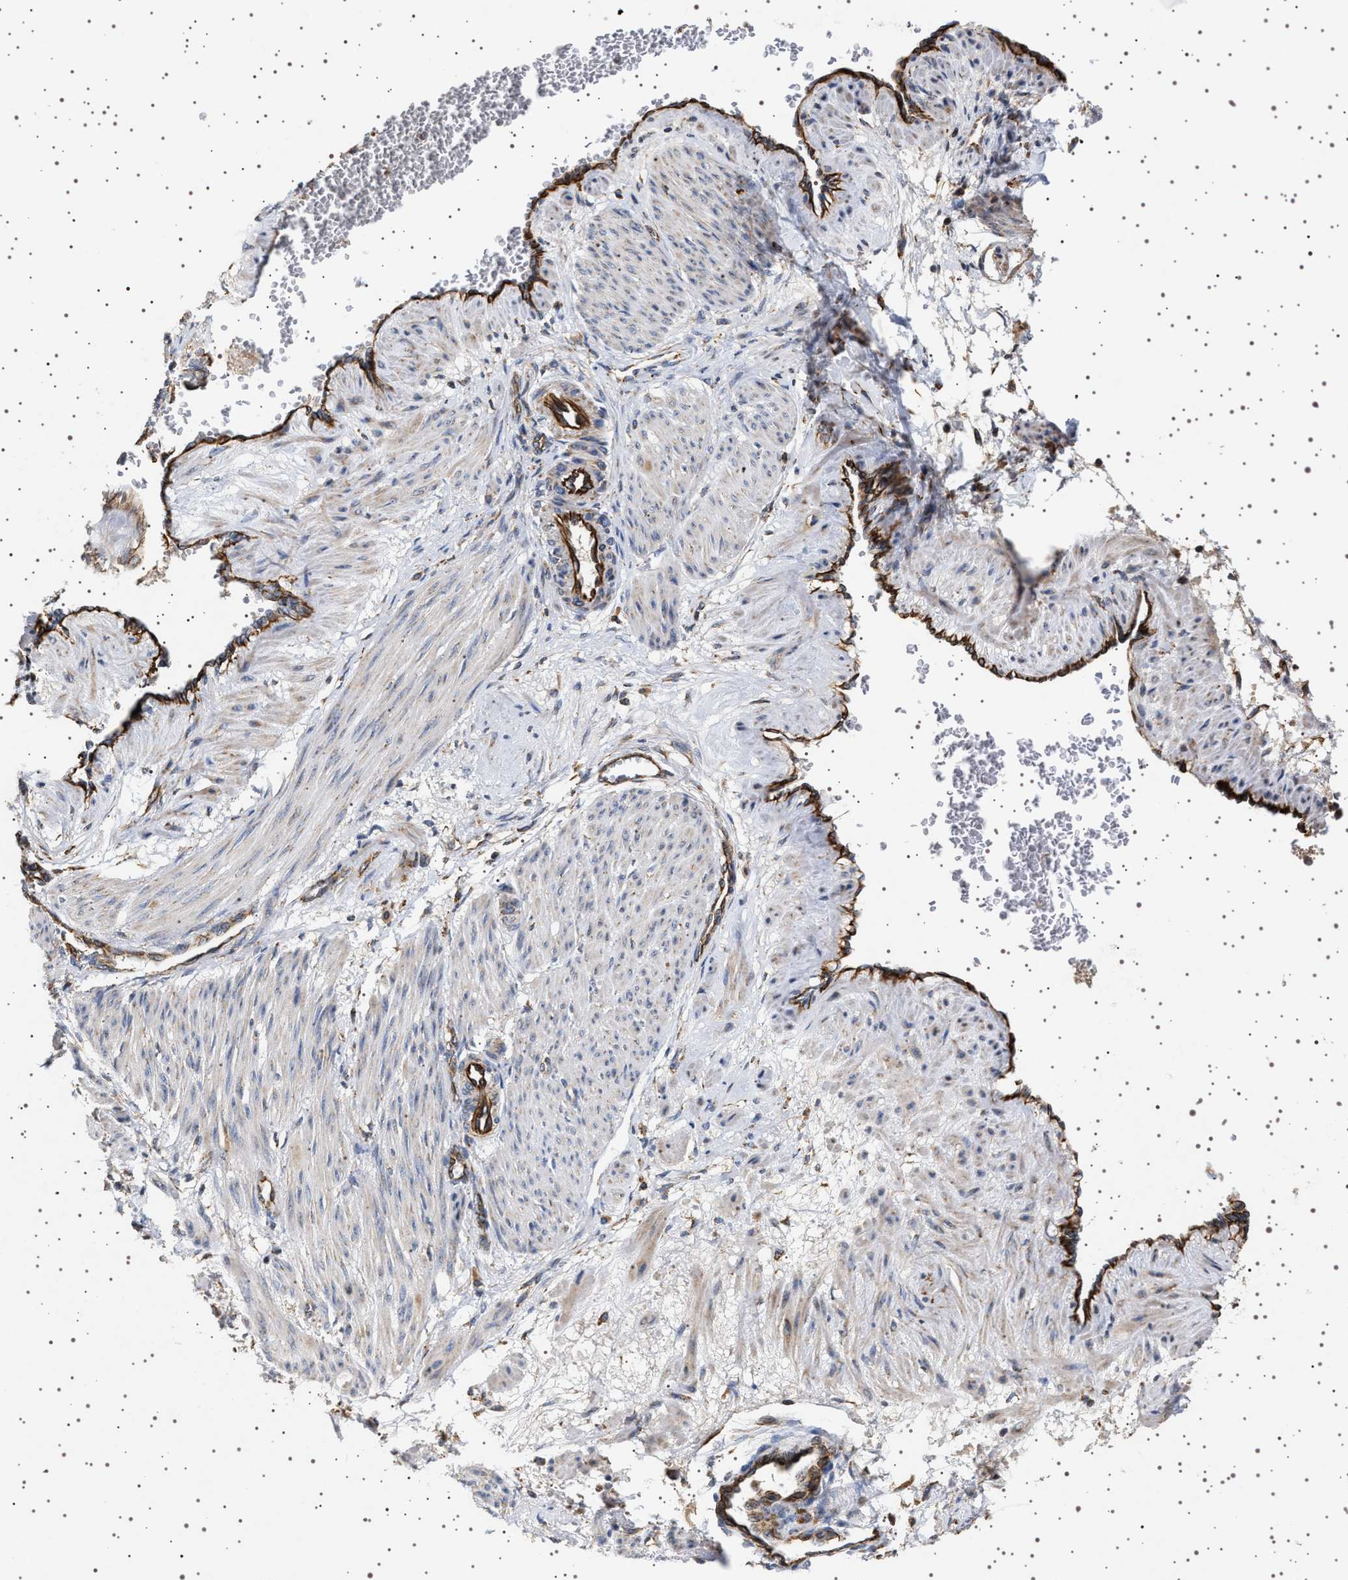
{"staining": {"intensity": "weak", "quantity": "25%-75%", "location": "cytoplasmic/membranous"}, "tissue": "smooth muscle", "cell_type": "Smooth muscle cells", "image_type": "normal", "snomed": [{"axis": "morphology", "description": "Normal tissue, NOS"}, {"axis": "topography", "description": "Endometrium"}], "caption": "Protein expression analysis of unremarkable human smooth muscle reveals weak cytoplasmic/membranous staining in about 25%-75% of smooth muscle cells. (Stains: DAB (3,3'-diaminobenzidine) in brown, nuclei in blue, Microscopy: brightfield microscopy at high magnification).", "gene": "TRUB2", "patient": {"sex": "female", "age": 33}}